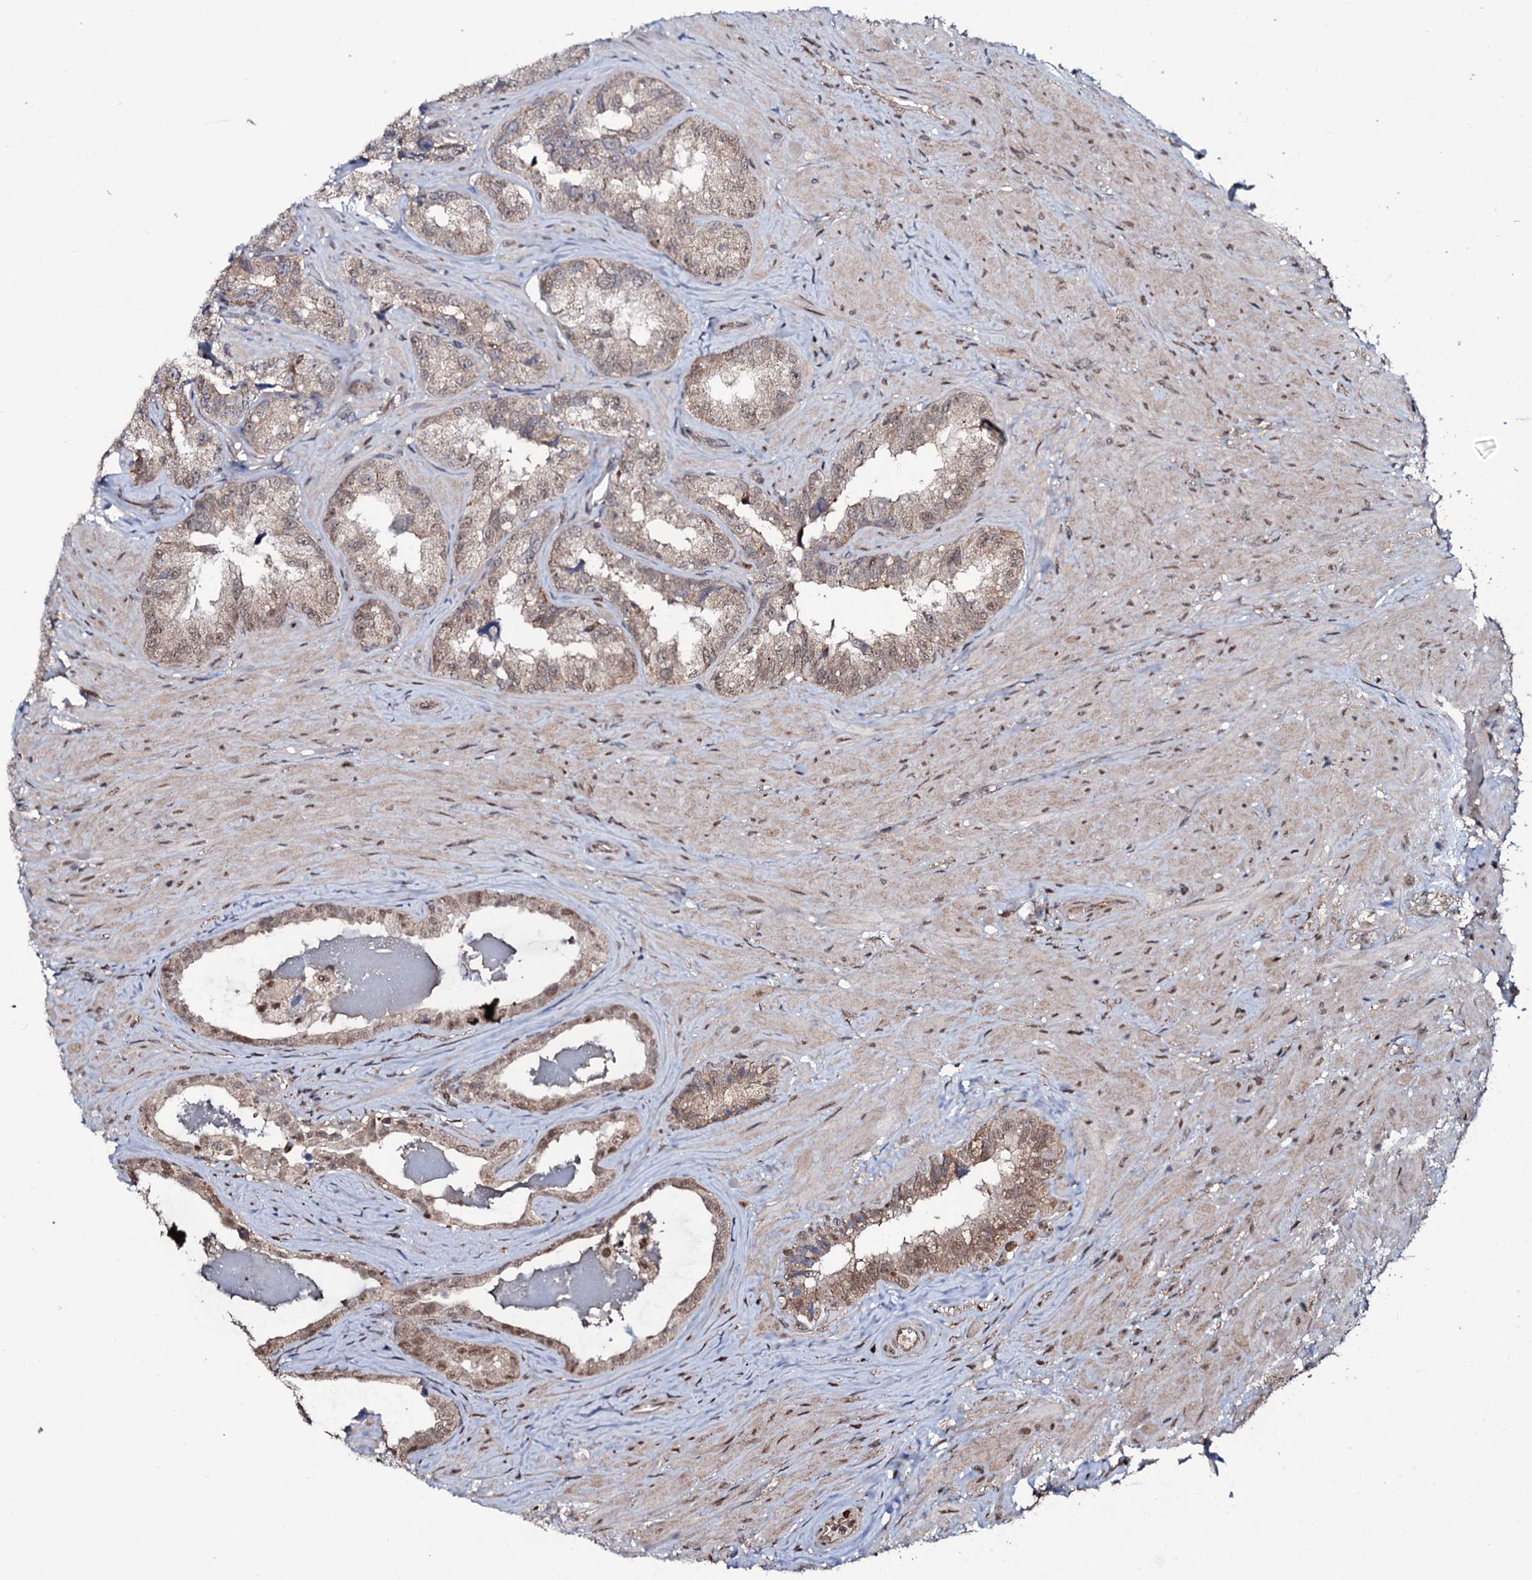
{"staining": {"intensity": "weak", "quantity": "25%-75%", "location": "cytoplasmic/membranous"}, "tissue": "seminal vesicle", "cell_type": "Glandular cells", "image_type": "normal", "snomed": [{"axis": "morphology", "description": "Normal tissue, NOS"}, {"axis": "topography", "description": "Seminal veicle"}, {"axis": "topography", "description": "Peripheral nerve tissue"}], "caption": "The histopathology image shows immunohistochemical staining of benign seminal vesicle. There is weak cytoplasmic/membranous staining is present in approximately 25%-75% of glandular cells.", "gene": "COG6", "patient": {"sex": "male", "age": 67}}